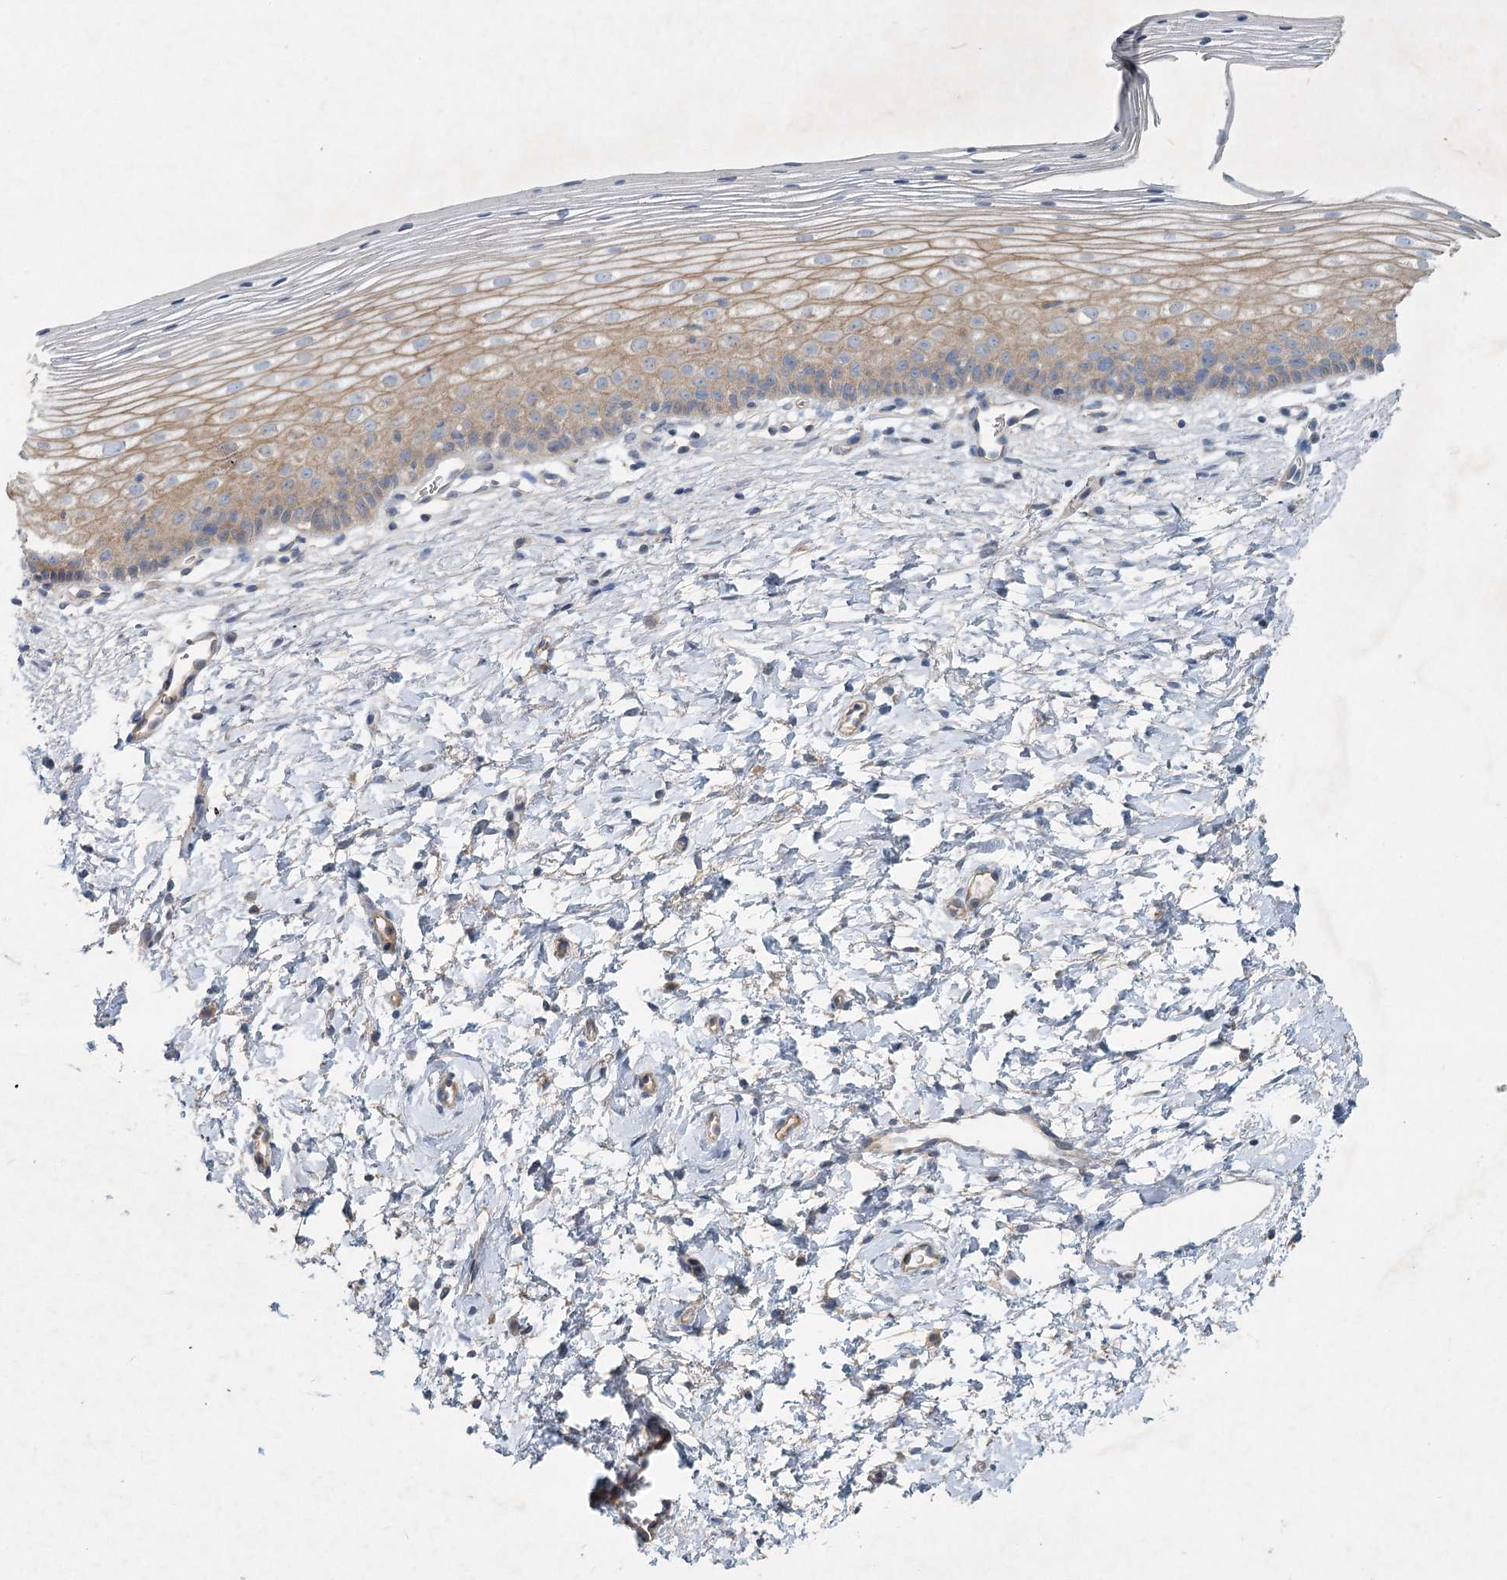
{"staining": {"intensity": "negative", "quantity": "none", "location": "none"}, "tissue": "cervix", "cell_type": "Glandular cells", "image_type": "normal", "snomed": [{"axis": "morphology", "description": "Normal tissue, NOS"}, {"axis": "topography", "description": "Cervix"}], "caption": "Immunohistochemical staining of unremarkable human cervix demonstrates no significant staining in glandular cells.", "gene": "DNMBP", "patient": {"sex": "female", "age": 72}}